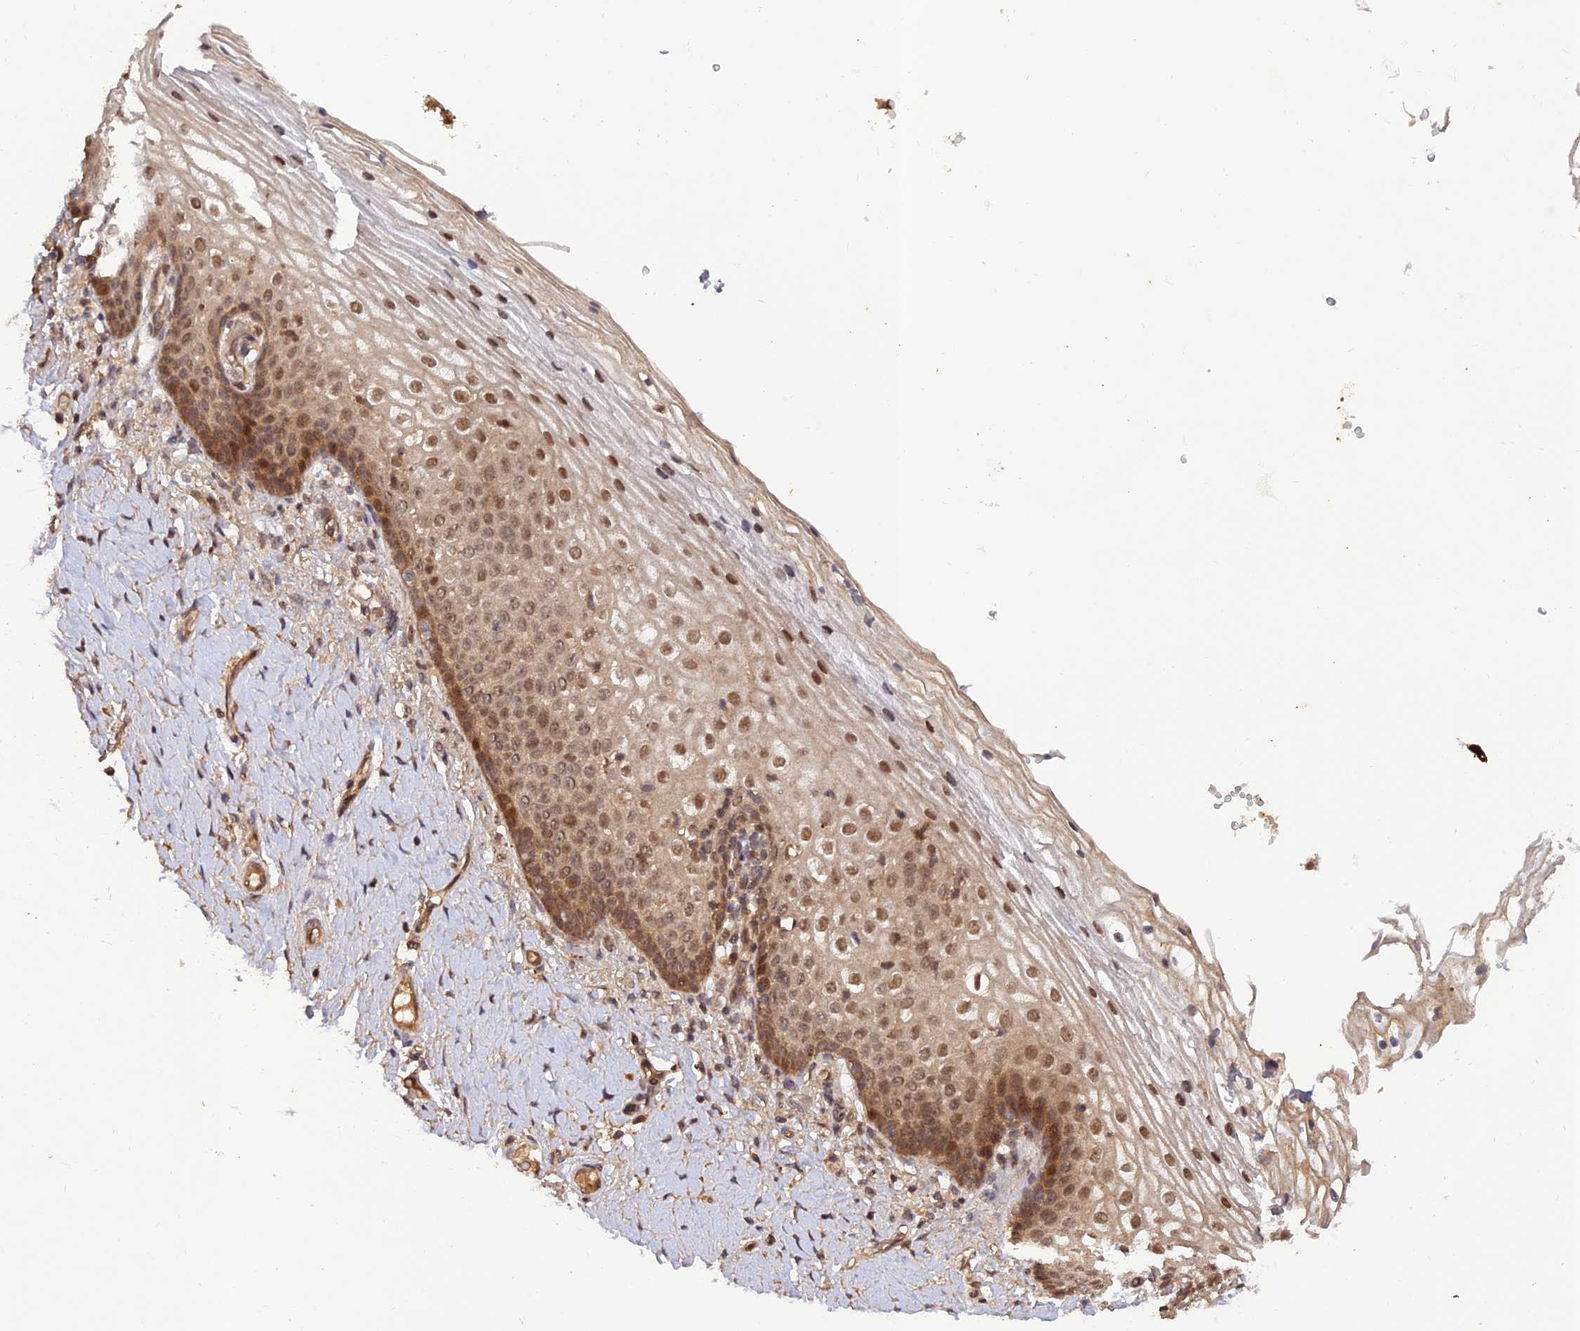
{"staining": {"intensity": "moderate", "quantity": ">75%", "location": "nuclear"}, "tissue": "vagina", "cell_type": "Squamous epithelial cells", "image_type": "normal", "snomed": [{"axis": "morphology", "description": "Normal tissue, NOS"}, {"axis": "topography", "description": "Vagina"}], "caption": "Brown immunohistochemical staining in normal vagina exhibits moderate nuclear expression in approximately >75% of squamous epithelial cells.", "gene": "REV1", "patient": {"sex": "female", "age": 60}}